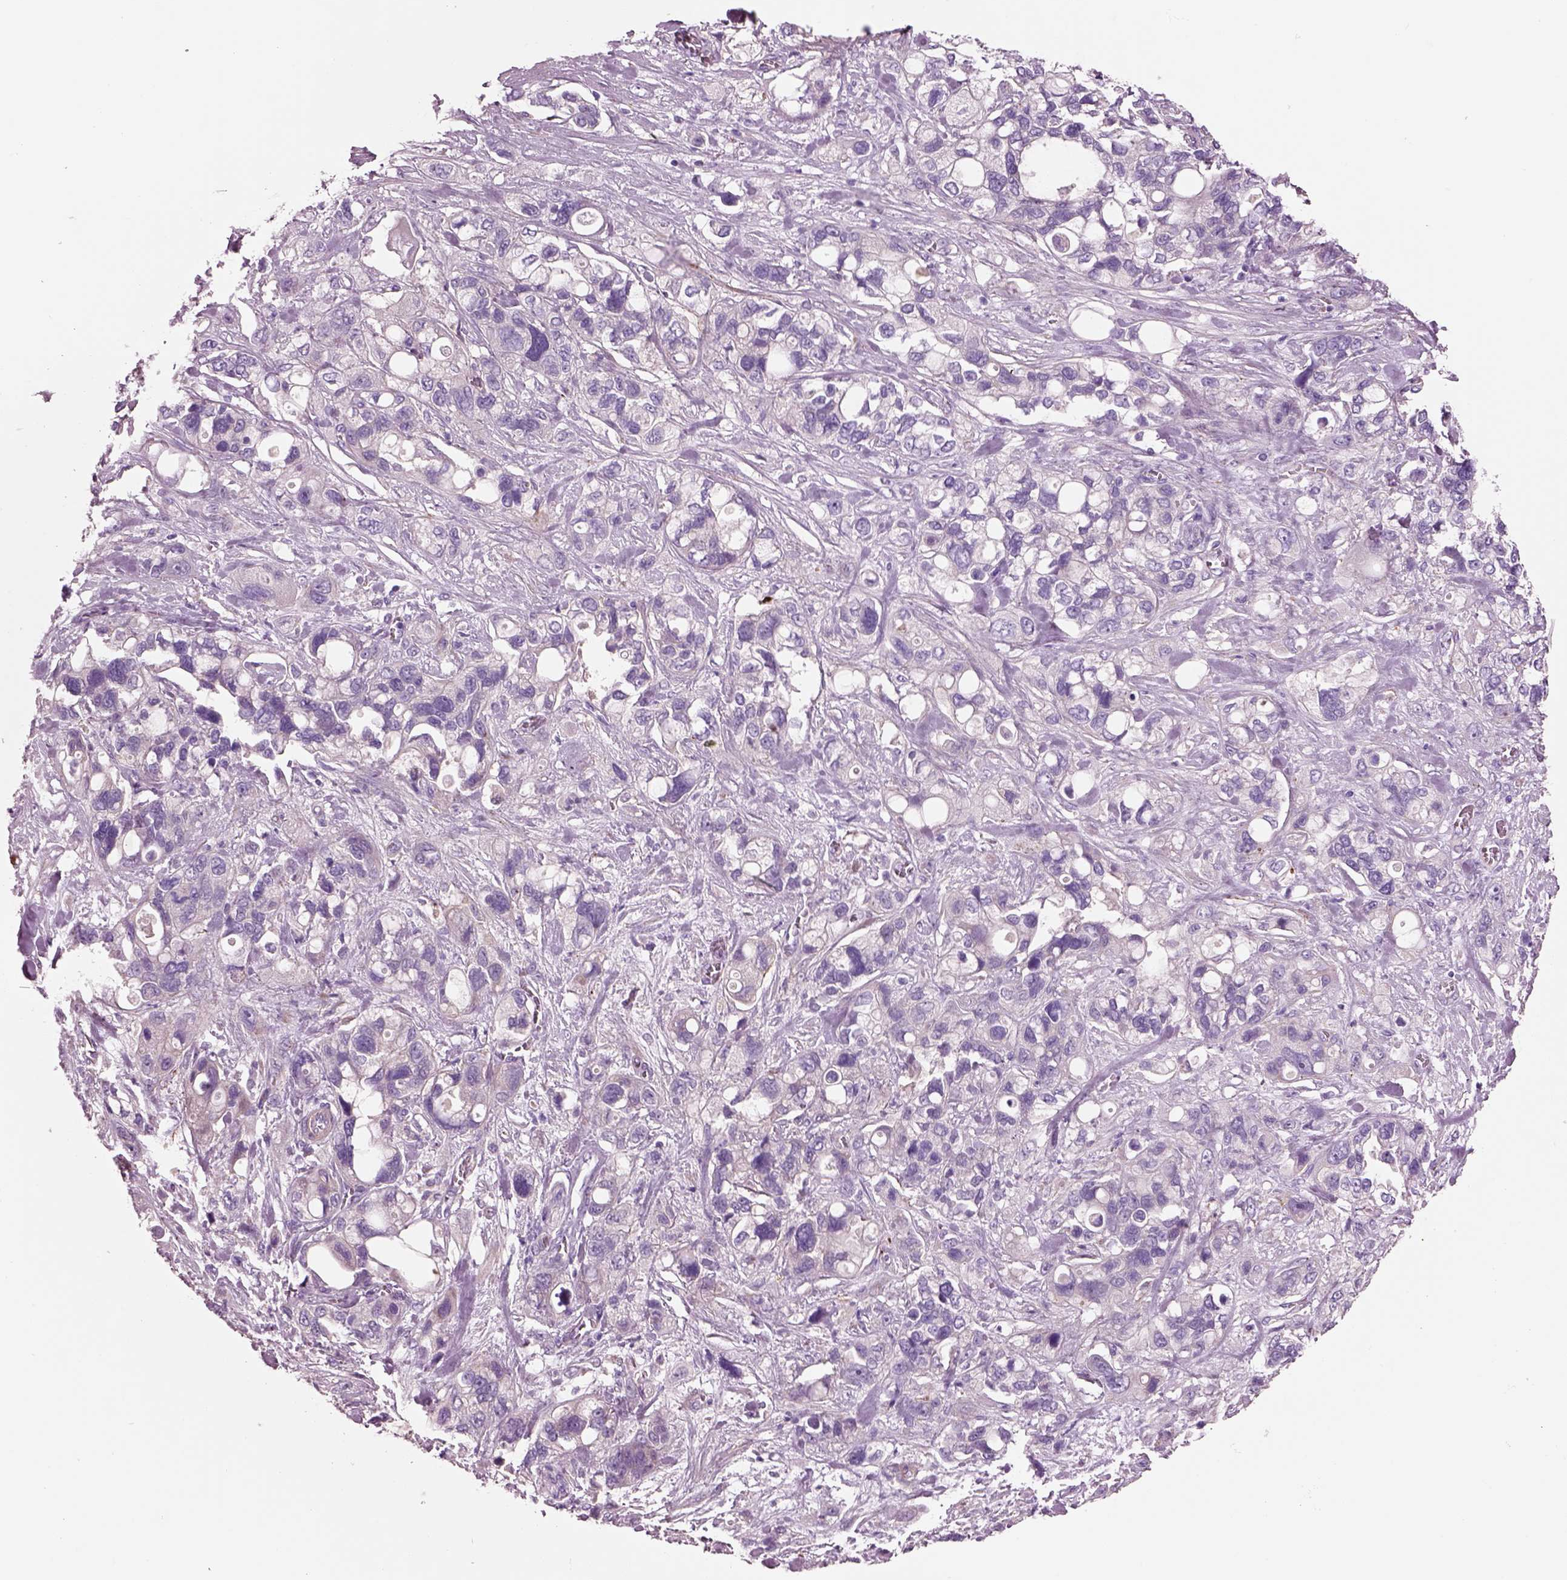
{"staining": {"intensity": "negative", "quantity": "none", "location": "none"}, "tissue": "stomach cancer", "cell_type": "Tumor cells", "image_type": "cancer", "snomed": [{"axis": "morphology", "description": "Adenocarcinoma, NOS"}, {"axis": "topography", "description": "Stomach, upper"}], "caption": "Adenocarcinoma (stomach) was stained to show a protein in brown. There is no significant staining in tumor cells.", "gene": "PLPP7", "patient": {"sex": "female", "age": 81}}